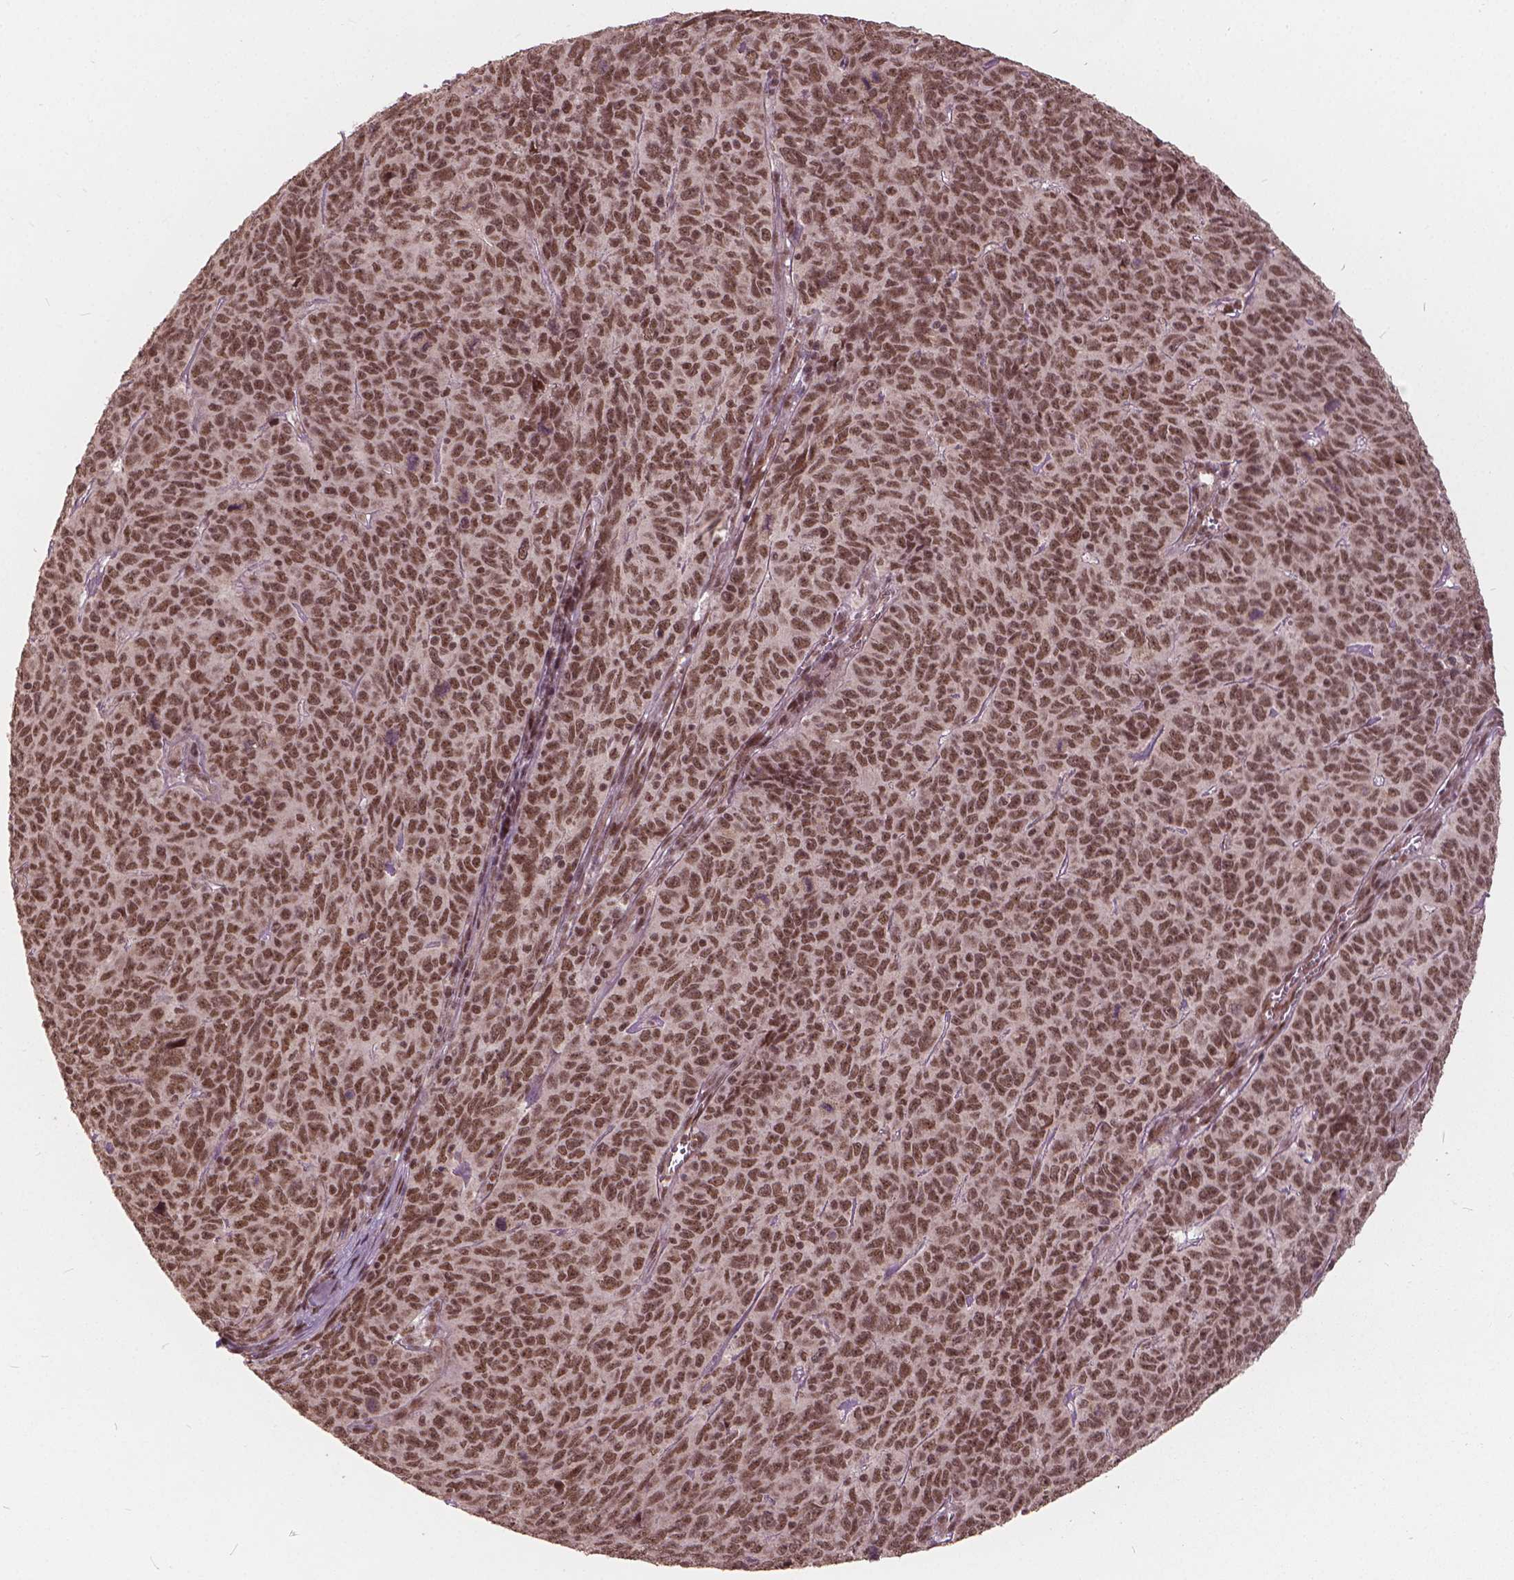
{"staining": {"intensity": "moderate", "quantity": ">75%", "location": "nuclear"}, "tissue": "skin cancer", "cell_type": "Tumor cells", "image_type": "cancer", "snomed": [{"axis": "morphology", "description": "Squamous cell carcinoma, NOS"}, {"axis": "topography", "description": "Skin"}, {"axis": "topography", "description": "Anal"}], "caption": "Immunohistochemistry of skin cancer demonstrates medium levels of moderate nuclear staining in about >75% of tumor cells. Using DAB (brown) and hematoxylin (blue) stains, captured at high magnification using brightfield microscopy.", "gene": "GPS2", "patient": {"sex": "female", "age": 51}}